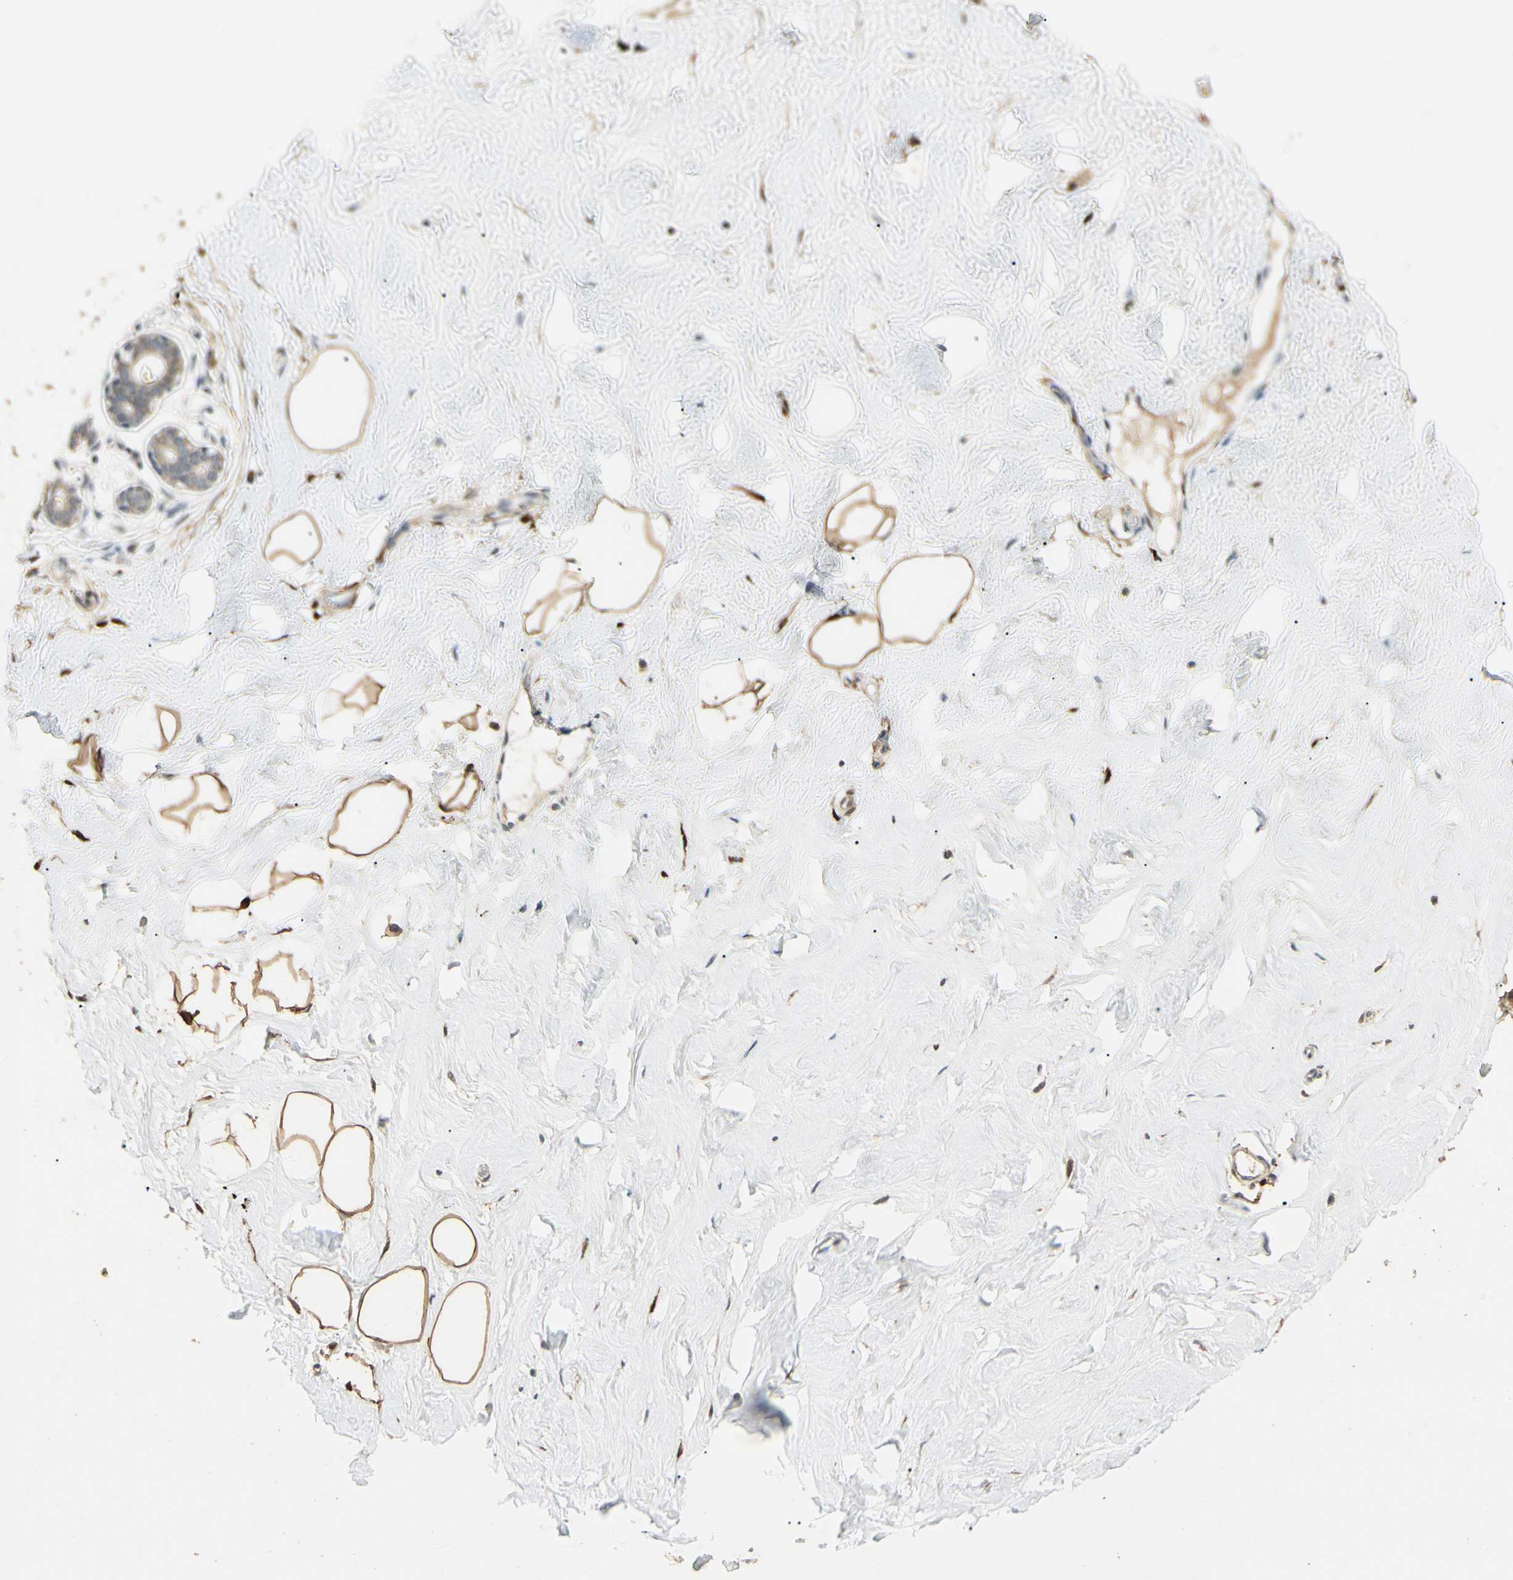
{"staining": {"intensity": "strong", "quantity": ">75%", "location": "cytoplasmic/membranous,nuclear"}, "tissue": "breast", "cell_type": "Adipocytes", "image_type": "normal", "snomed": [{"axis": "morphology", "description": "Normal tissue, NOS"}, {"axis": "topography", "description": "Breast"}], "caption": "Immunohistochemistry (IHC) of unremarkable human breast demonstrates high levels of strong cytoplasmic/membranous,nuclear positivity in about >75% of adipocytes. (IHC, brightfield microscopy, high magnification).", "gene": "GNE", "patient": {"sex": "female", "age": 23}}